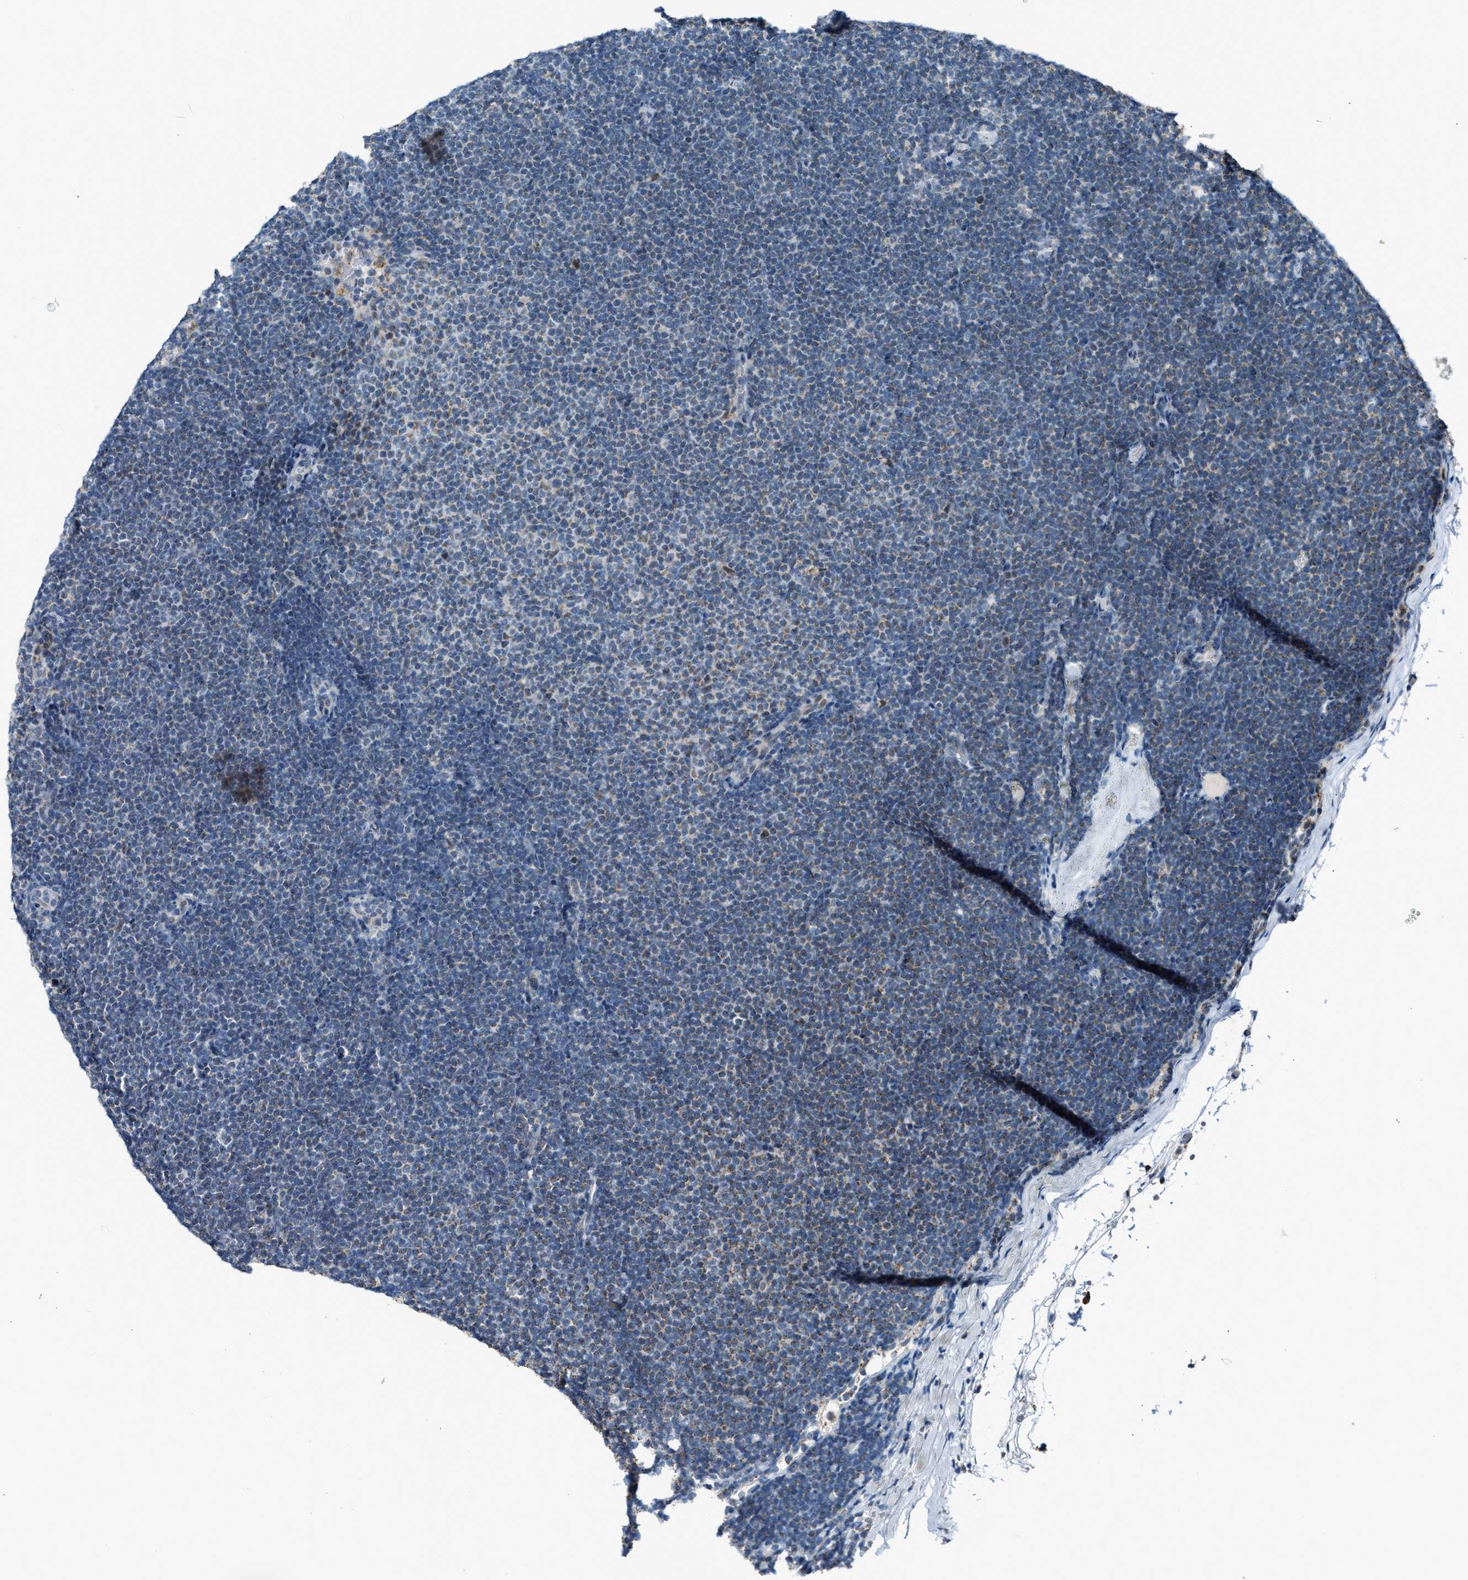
{"staining": {"intensity": "moderate", "quantity": "<25%", "location": "cytoplasmic/membranous"}, "tissue": "lymphoma", "cell_type": "Tumor cells", "image_type": "cancer", "snomed": [{"axis": "morphology", "description": "Malignant lymphoma, non-Hodgkin's type, Low grade"}, {"axis": "topography", "description": "Lymph node"}], "caption": "This micrograph displays IHC staining of human low-grade malignant lymphoma, non-Hodgkin's type, with low moderate cytoplasmic/membranous positivity in about <25% of tumor cells.", "gene": "CHN2", "patient": {"sex": "female", "age": 53}}